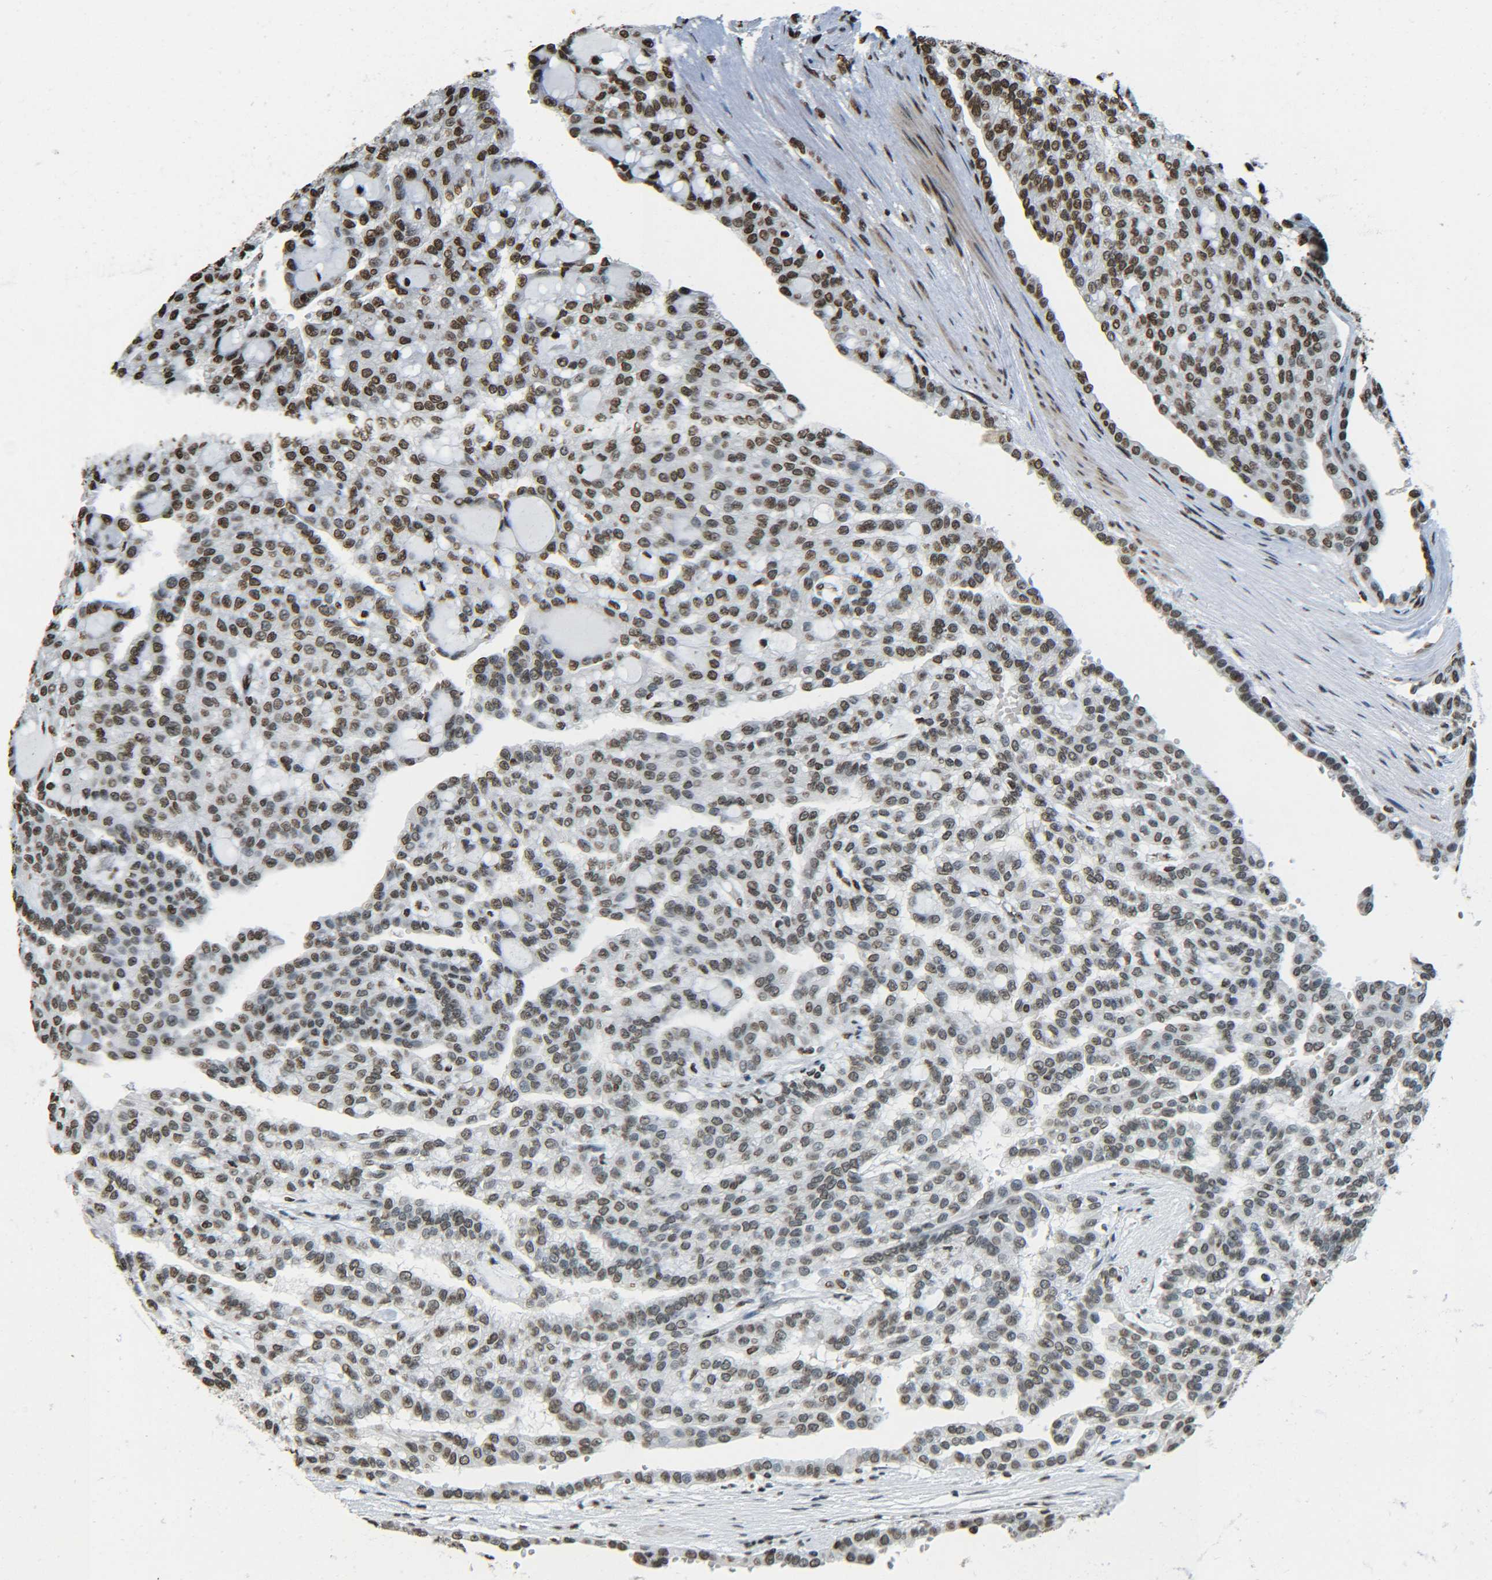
{"staining": {"intensity": "moderate", "quantity": ">75%", "location": "nuclear"}, "tissue": "renal cancer", "cell_type": "Tumor cells", "image_type": "cancer", "snomed": [{"axis": "morphology", "description": "Adenocarcinoma, NOS"}, {"axis": "topography", "description": "Kidney"}], "caption": "Tumor cells display medium levels of moderate nuclear positivity in about >75% of cells in renal cancer.", "gene": "H4C16", "patient": {"sex": "male", "age": 63}}